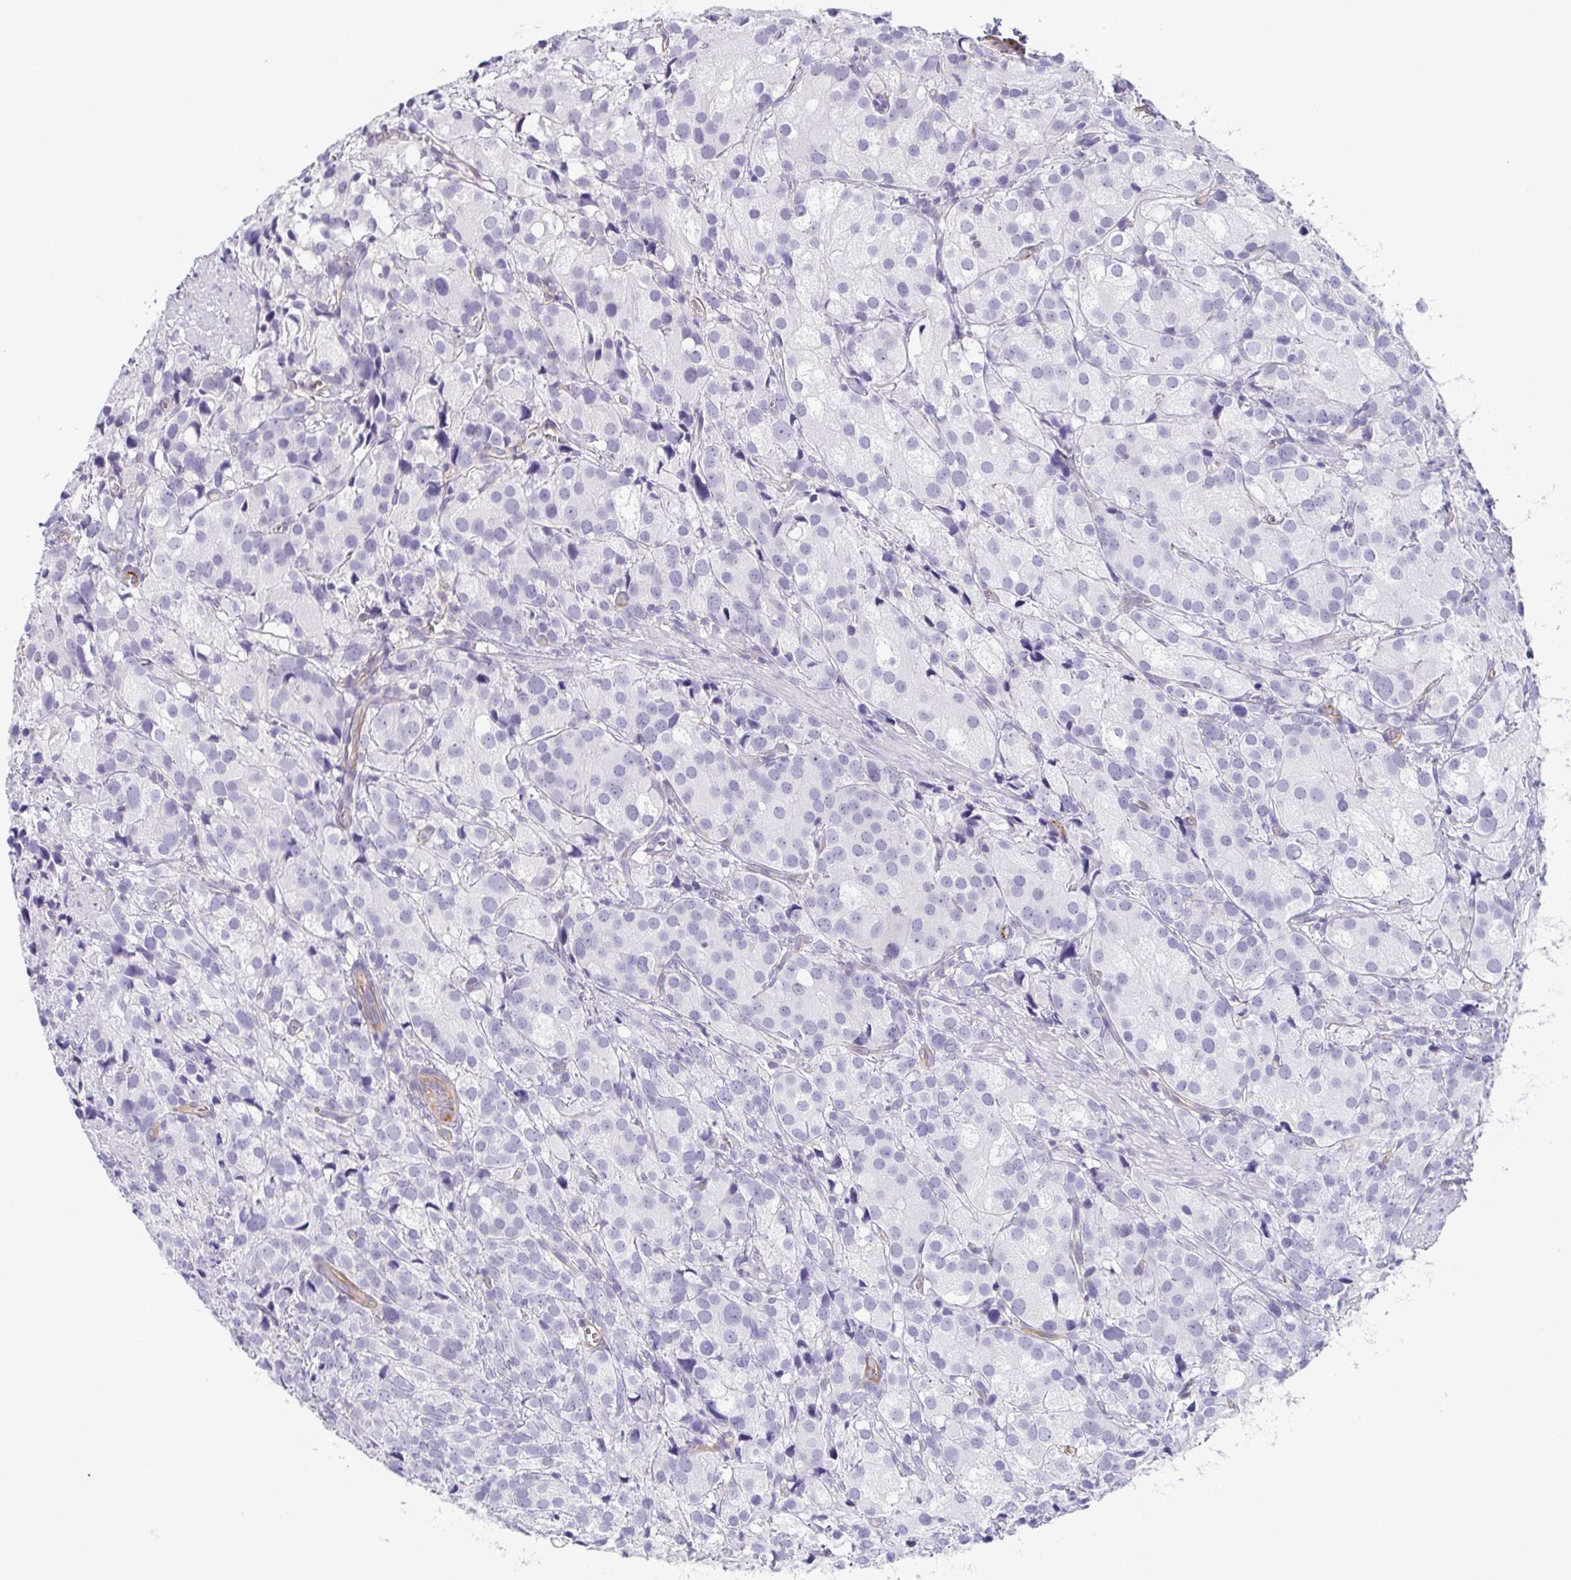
{"staining": {"intensity": "negative", "quantity": "none", "location": "none"}, "tissue": "prostate cancer", "cell_type": "Tumor cells", "image_type": "cancer", "snomed": [{"axis": "morphology", "description": "Adenocarcinoma, High grade"}, {"axis": "topography", "description": "Prostate"}], "caption": "Immunohistochemistry of prostate cancer shows no staining in tumor cells.", "gene": "COL17A1", "patient": {"sex": "male", "age": 86}}